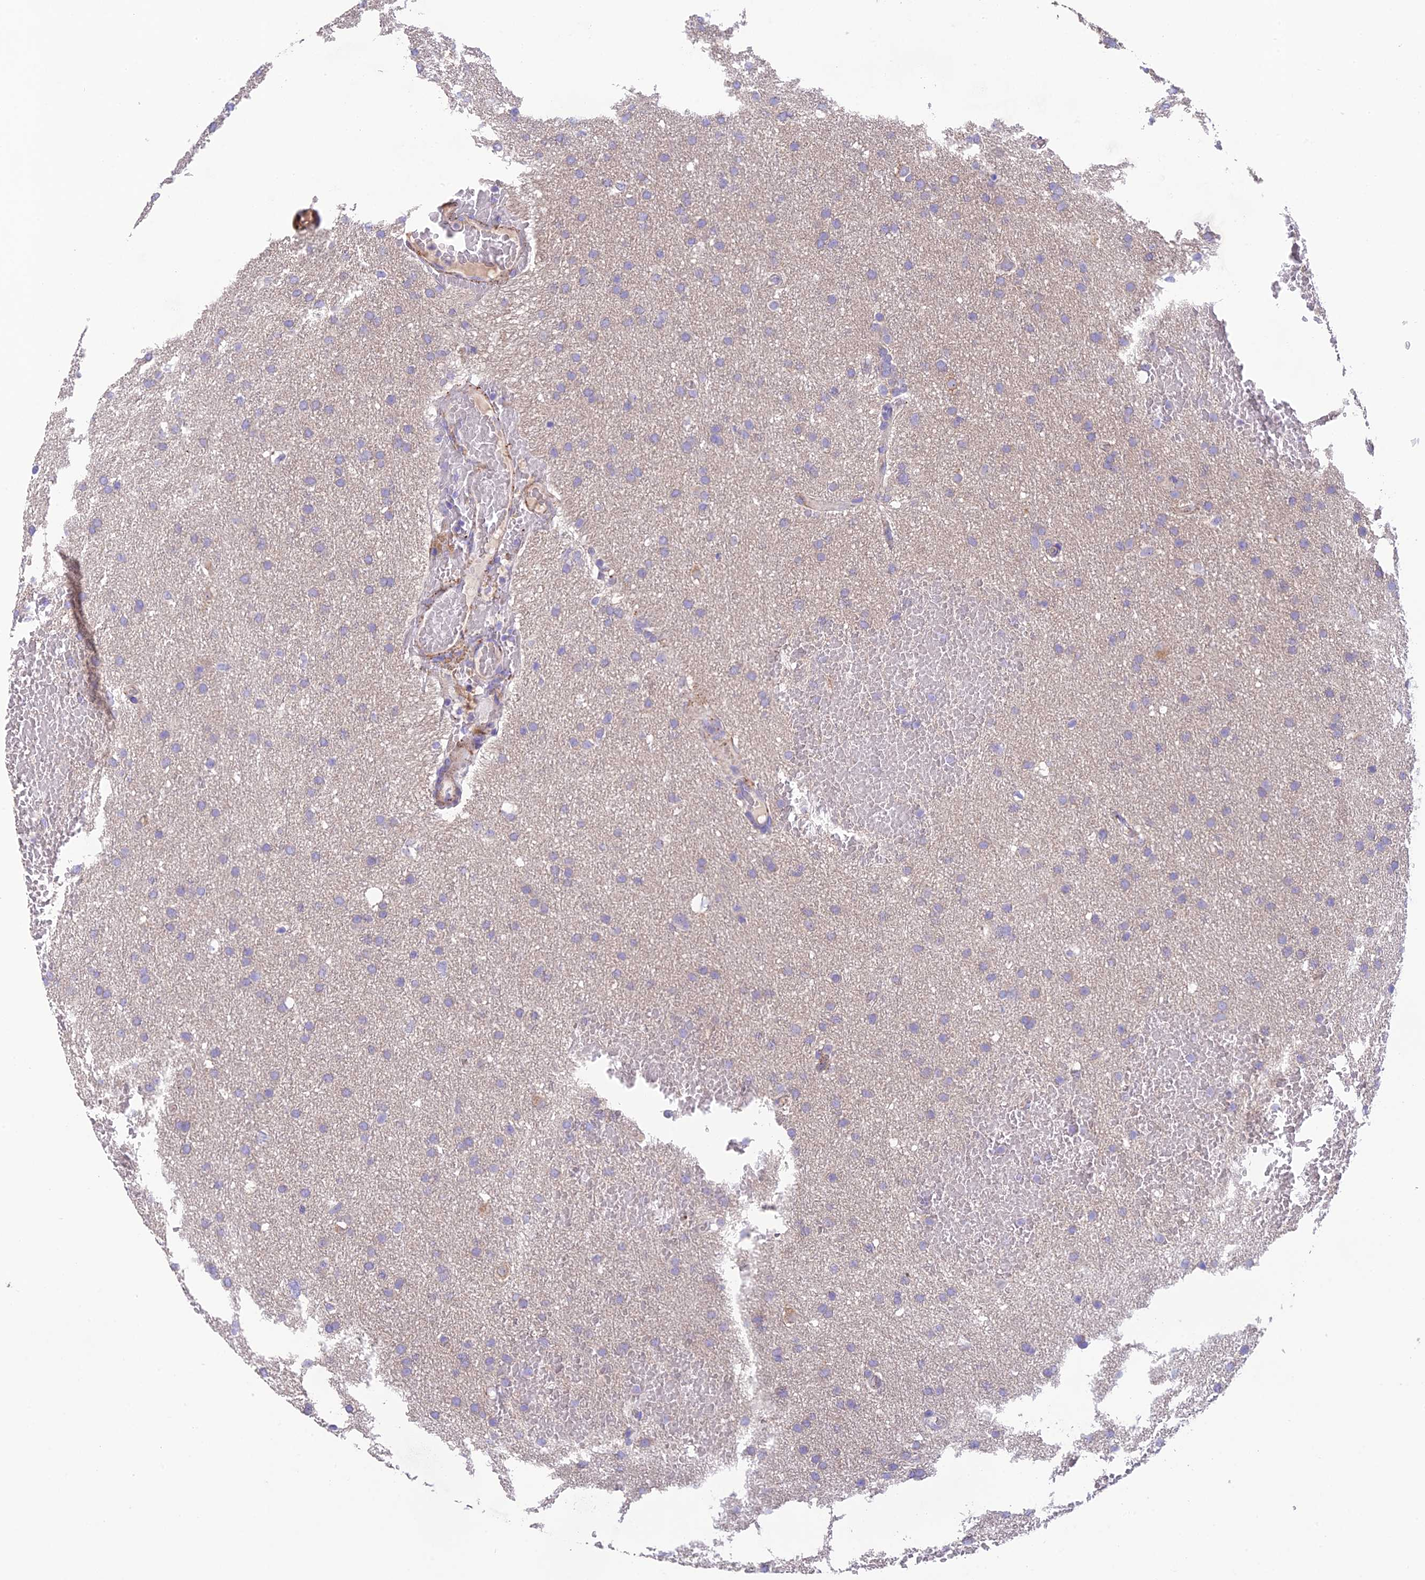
{"staining": {"intensity": "moderate", "quantity": "<25%", "location": "cytoplasmic/membranous"}, "tissue": "glioma", "cell_type": "Tumor cells", "image_type": "cancer", "snomed": [{"axis": "morphology", "description": "Glioma, malignant, High grade"}, {"axis": "topography", "description": "Cerebral cortex"}], "caption": "Immunohistochemical staining of human malignant glioma (high-grade) demonstrates moderate cytoplasmic/membranous protein staining in approximately <25% of tumor cells. (DAB (3,3'-diaminobenzidine) = brown stain, brightfield microscopy at high magnification).", "gene": "HSD17B2", "patient": {"sex": "female", "age": 36}}